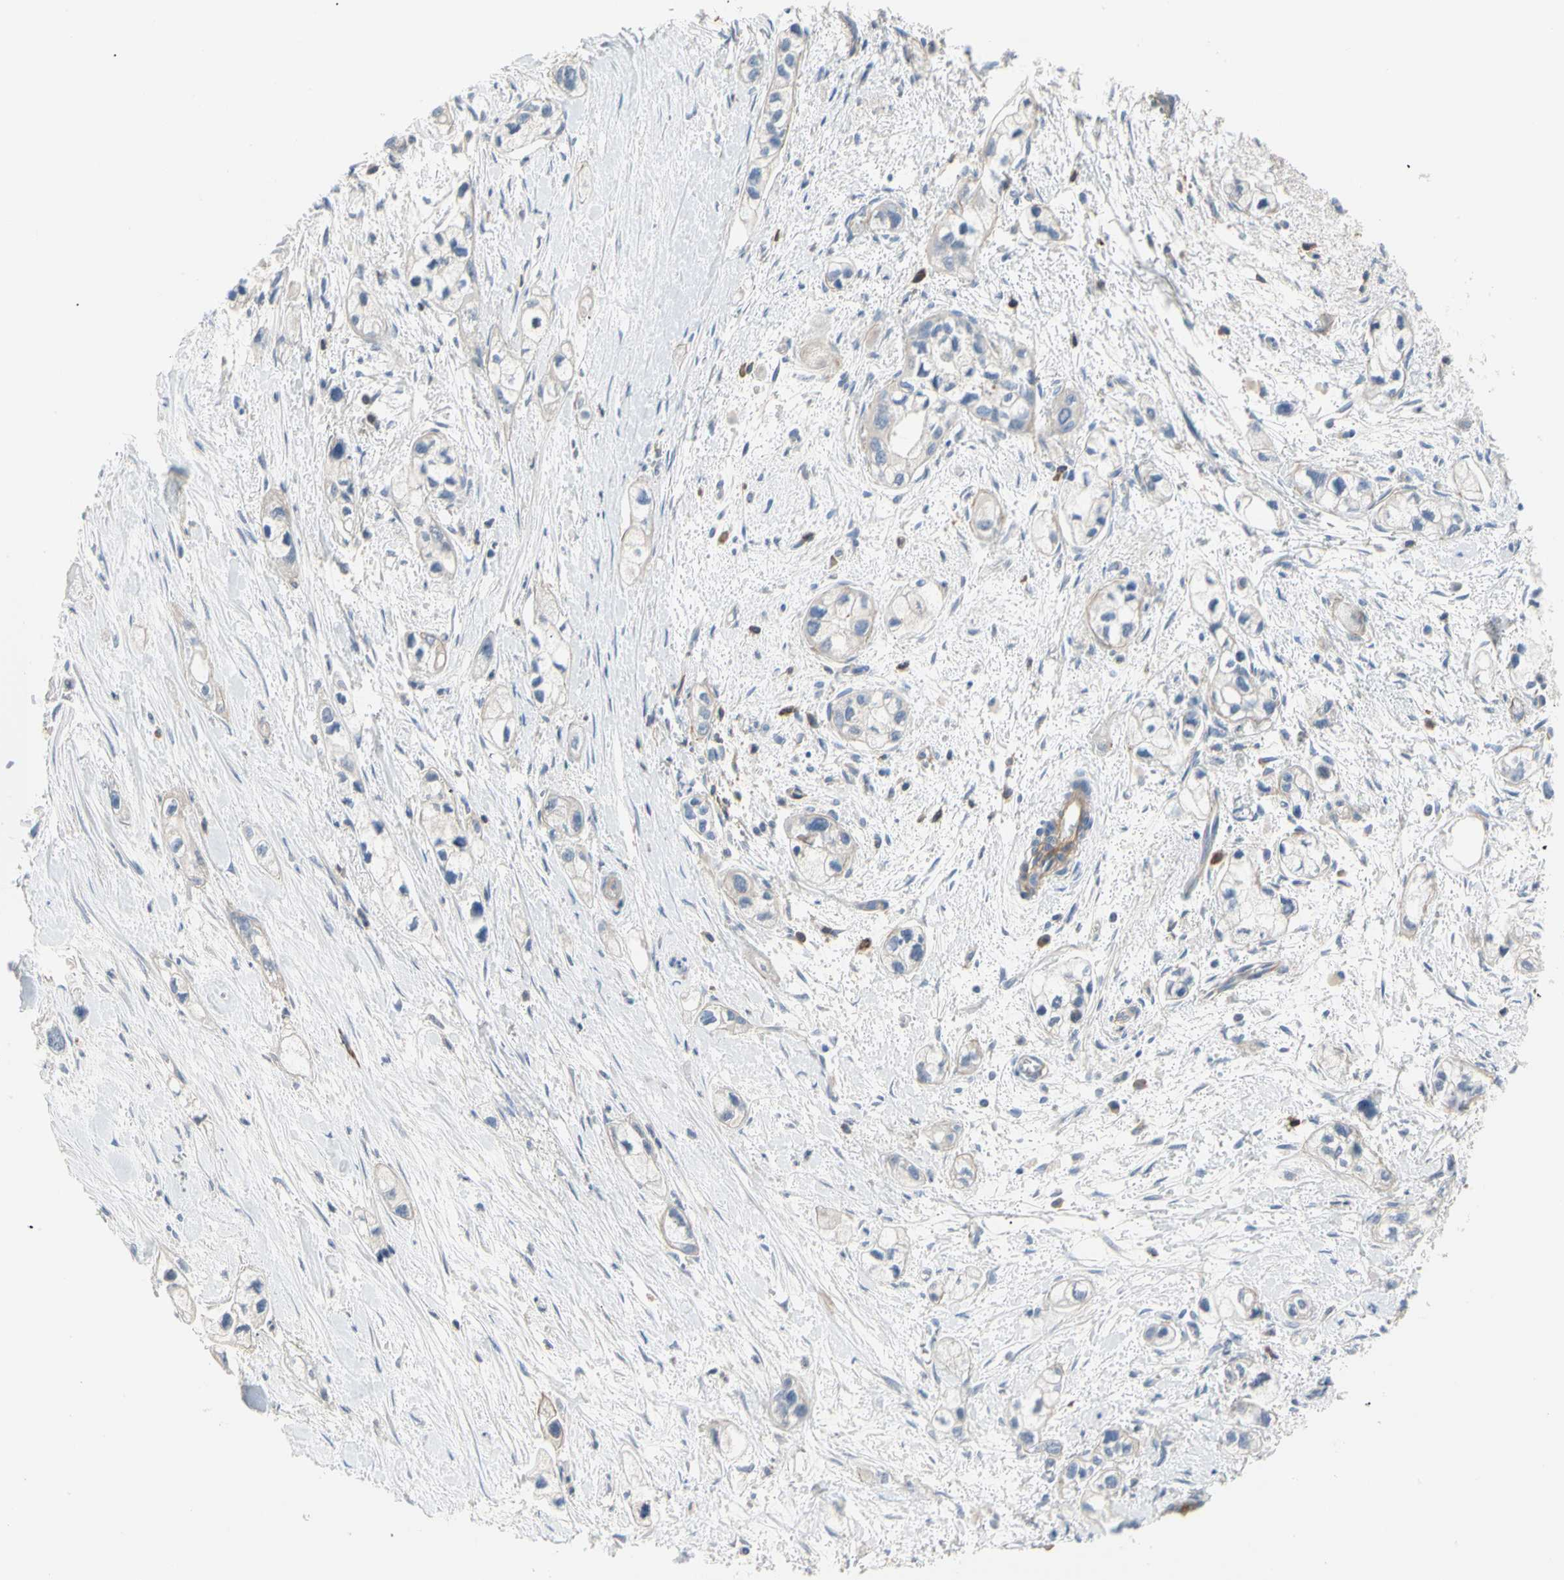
{"staining": {"intensity": "negative", "quantity": "none", "location": "none"}, "tissue": "pancreatic cancer", "cell_type": "Tumor cells", "image_type": "cancer", "snomed": [{"axis": "morphology", "description": "Adenocarcinoma, NOS"}, {"axis": "topography", "description": "Pancreas"}], "caption": "Tumor cells show no significant protein staining in adenocarcinoma (pancreatic). Nuclei are stained in blue.", "gene": "TNFRSF18", "patient": {"sex": "male", "age": 74}}